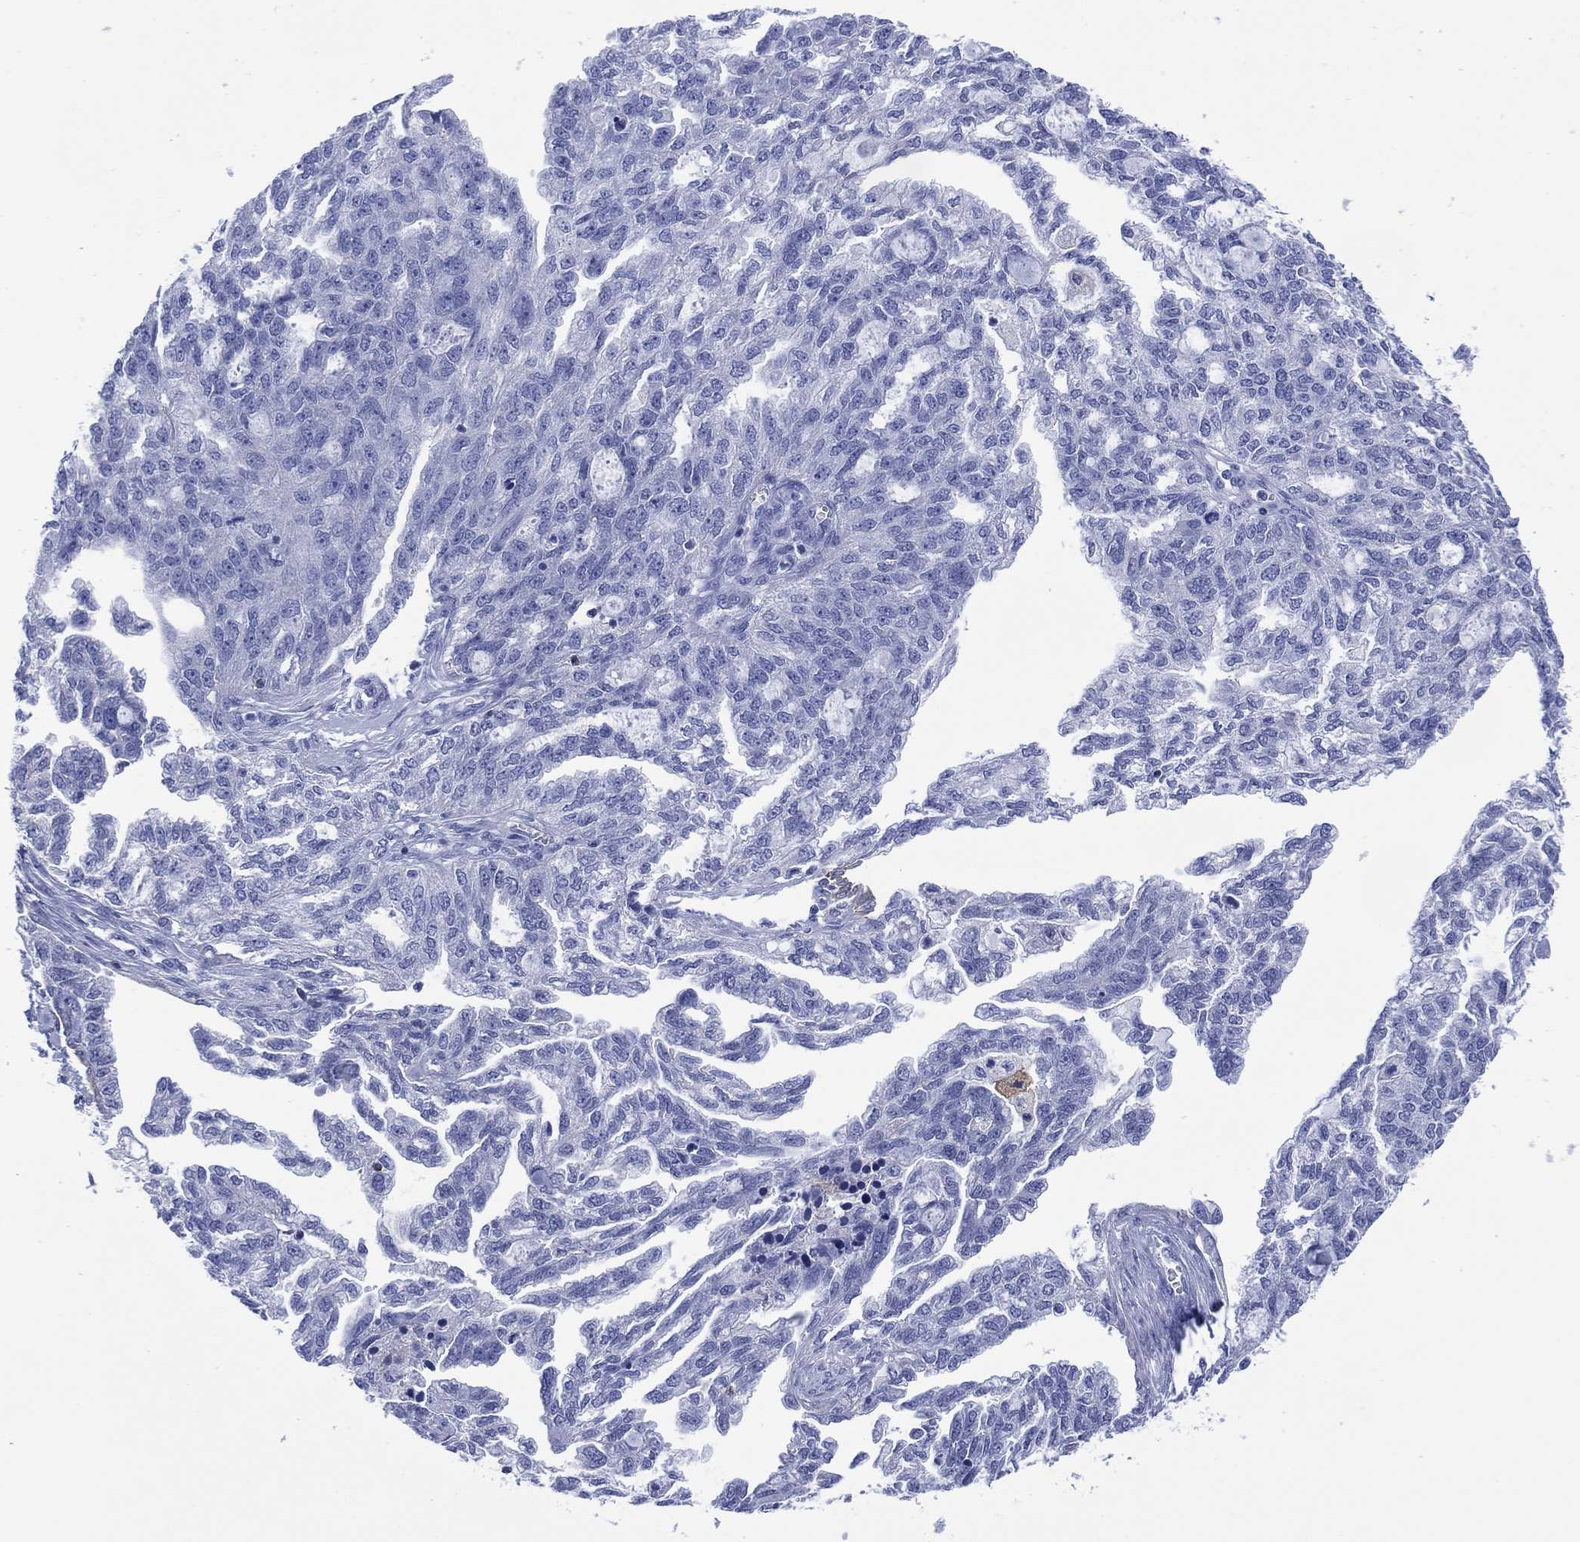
{"staining": {"intensity": "negative", "quantity": "none", "location": "none"}, "tissue": "ovarian cancer", "cell_type": "Tumor cells", "image_type": "cancer", "snomed": [{"axis": "morphology", "description": "Cystadenocarcinoma, serous, NOS"}, {"axis": "topography", "description": "Ovary"}], "caption": "This is an IHC micrograph of ovarian cancer (serous cystadenocarcinoma). There is no expression in tumor cells.", "gene": "DPP4", "patient": {"sex": "female", "age": 51}}